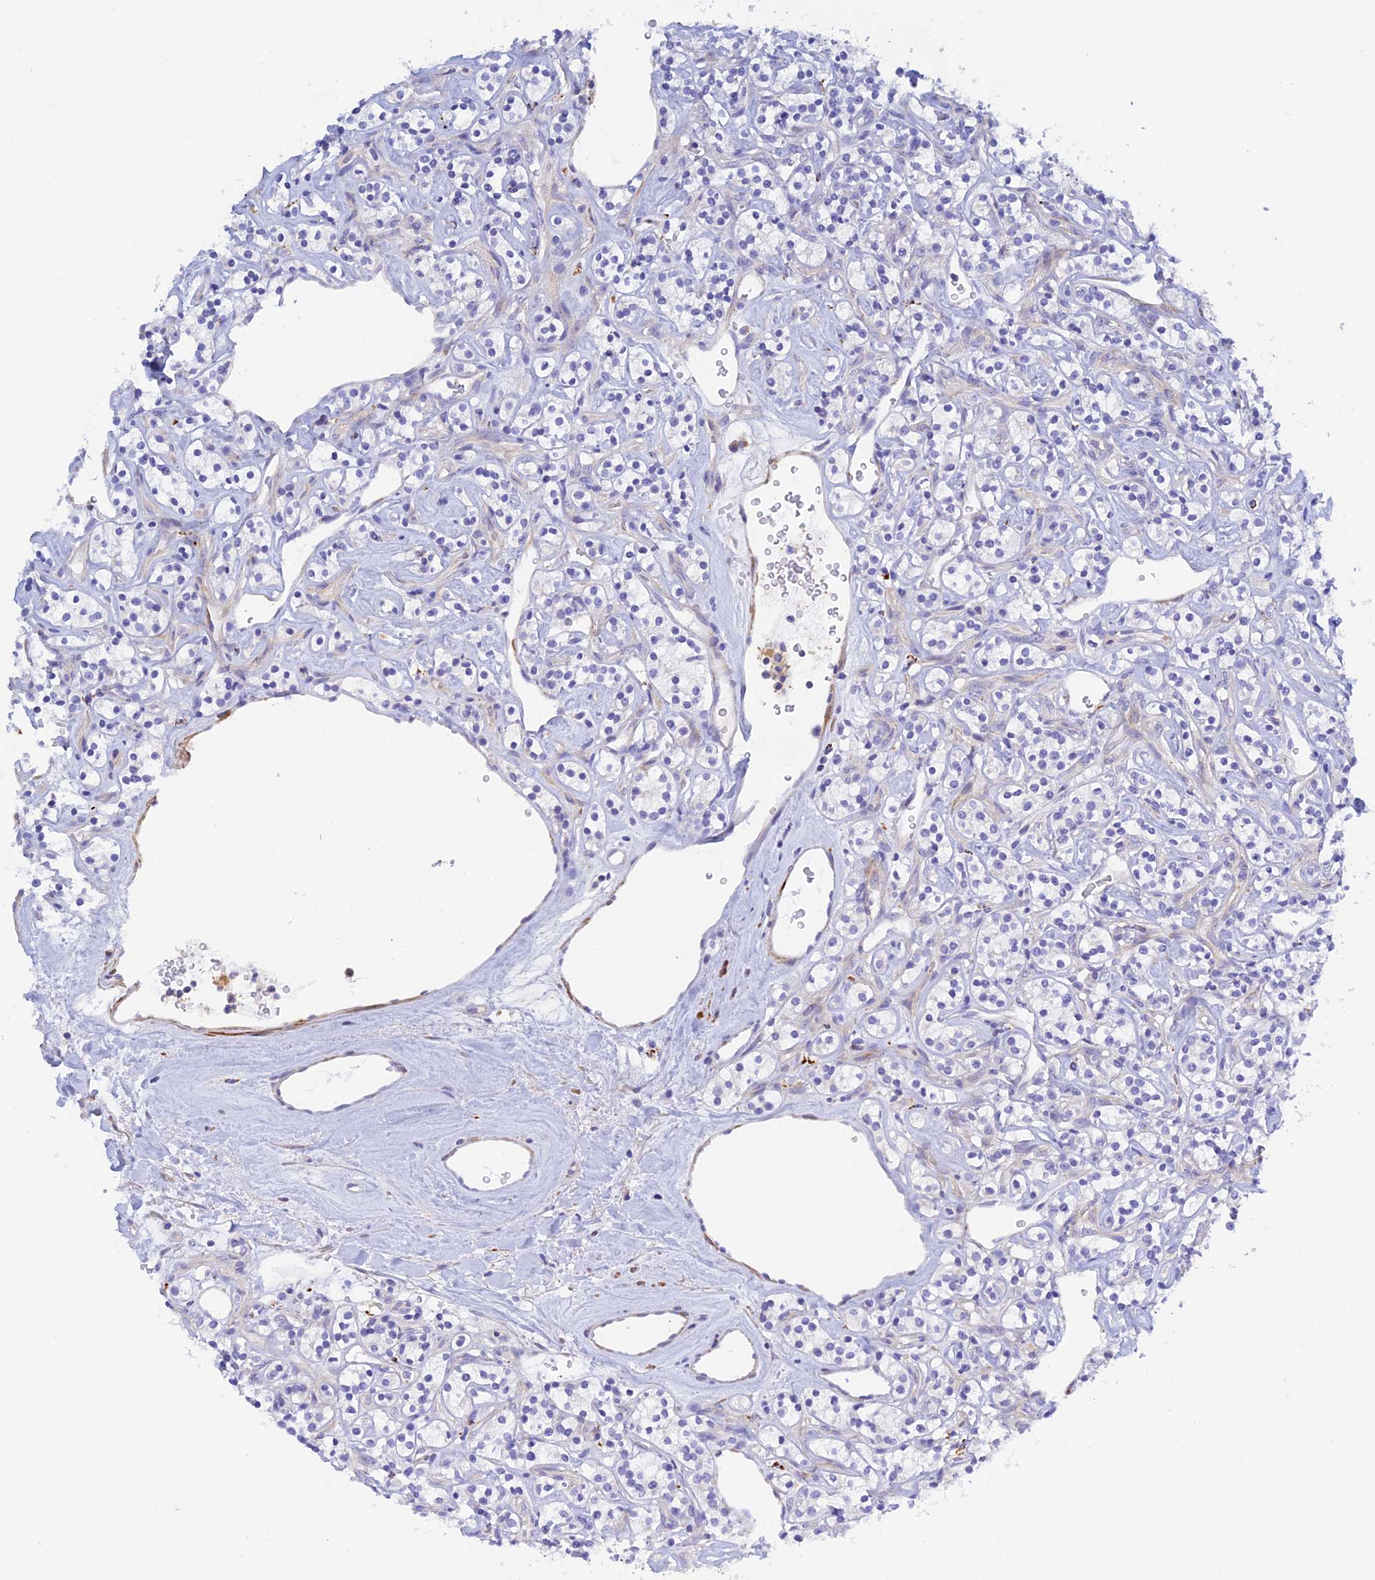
{"staining": {"intensity": "negative", "quantity": "none", "location": "none"}, "tissue": "renal cancer", "cell_type": "Tumor cells", "image_type": "cancer", "snomed": [{"axis": "morphology", "description": "Adenocarcinoma, NOS"}, {"axis": "topography", "description": "Kidney"}], "caption": "Immunohistochemistry image of neoplastic tissue: renal cancer (adenocarcinoma) stained with DAB (3,3'-diaminobenzidine) exhibits no significant protein positivity in tumor cells. Nuclei are stained in blue.", "gene": "ZDHHC16", "patient": {"sex": "male", "age": 77}}